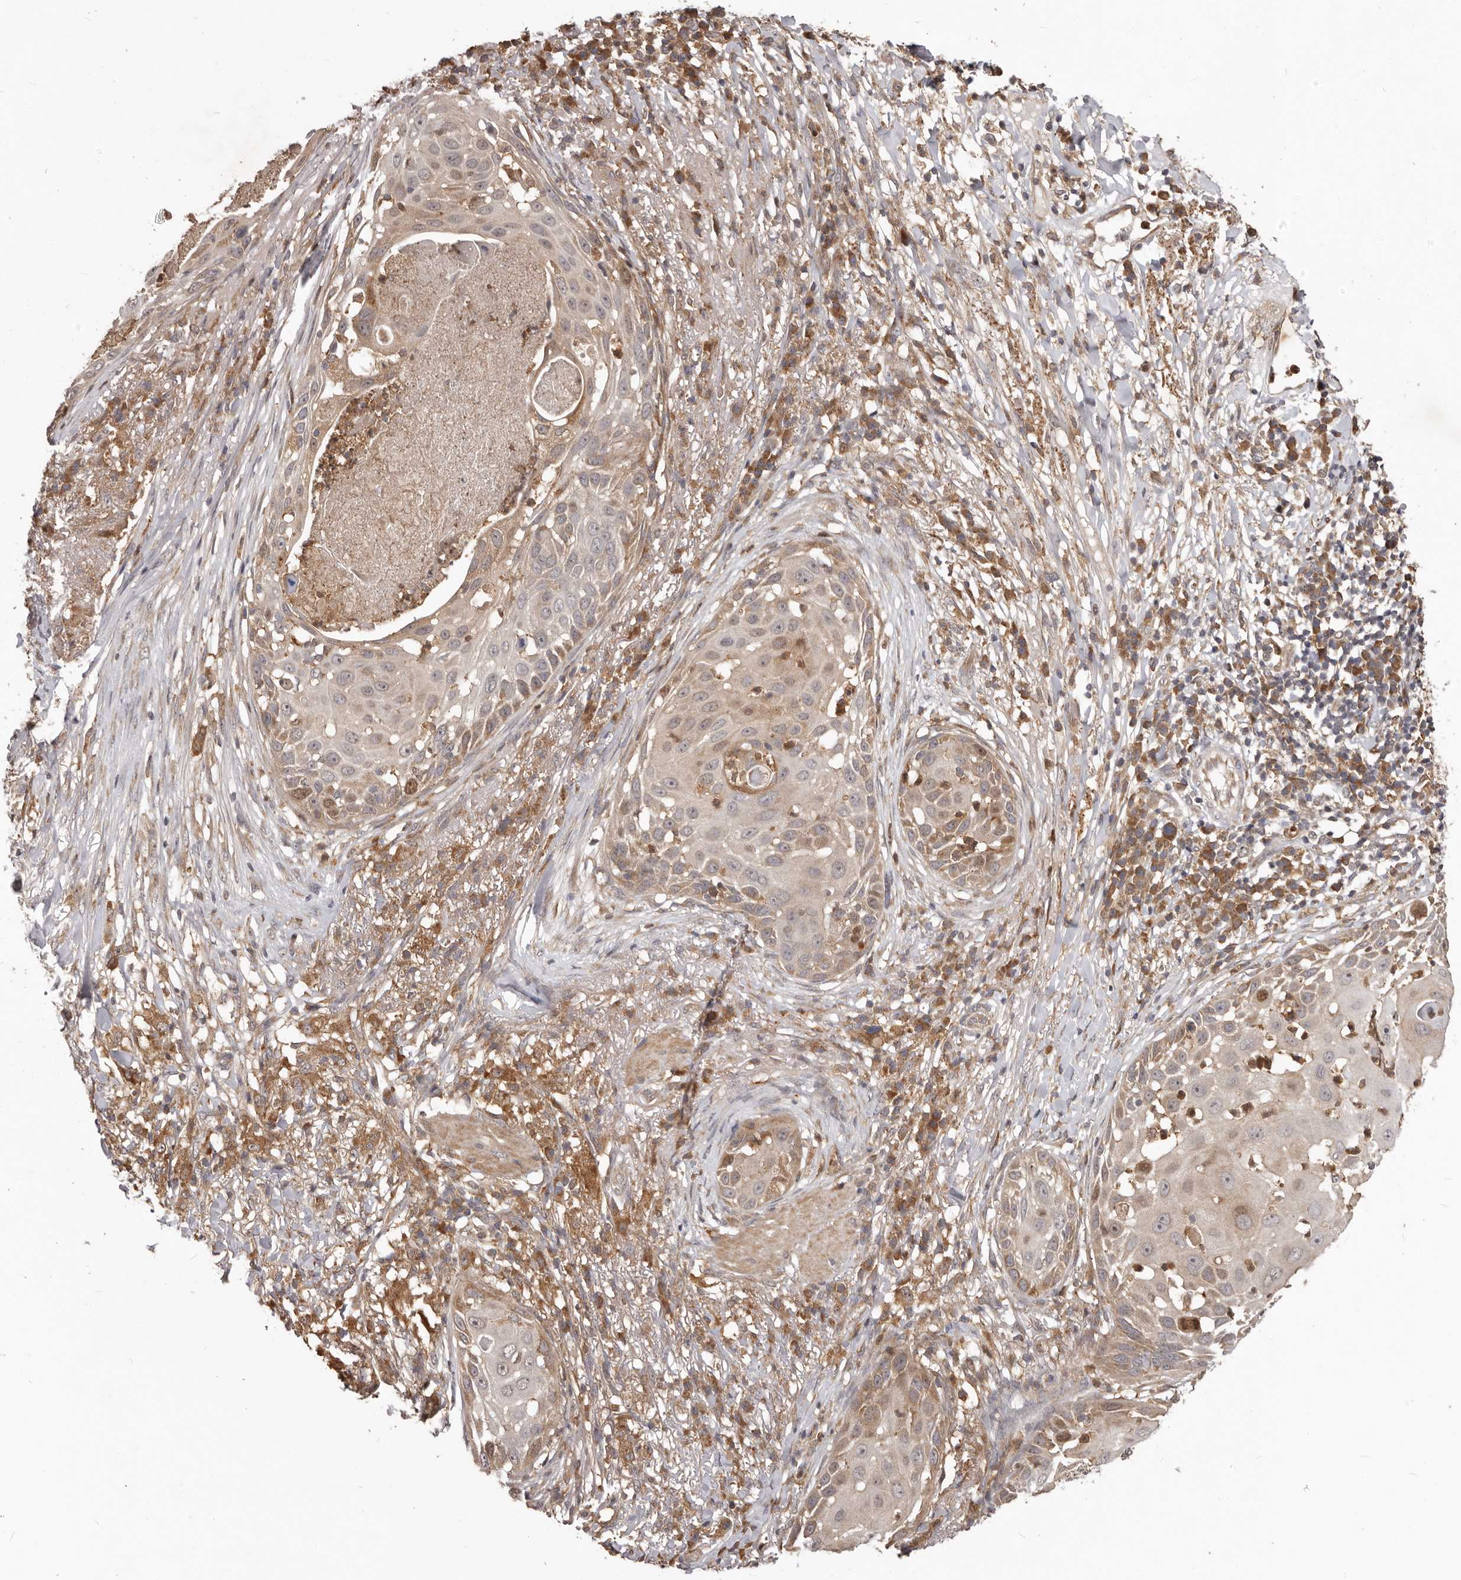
{"staining": {"intensity": "moderate", "quantity": "25%-75%", "location": "cytoplasmic/membranous,nuclear"}, "tissue": "skin cancer", "cell_type": "Tumor cells", "image_type": "cancer", "snomed": [{"axis": "morphology", "description": "Squamous cell carcinoma, NOS"}, {"axis": "topography", "description": "Skin"}], "caption": "There is medium levels of moderate cytoplasmic/membranous and nuclear staining in tumor cells of skin cancer (squamous cell carcinoma), as demonstrated by immunohistochemical staining (brown color).", "gene": "RNF187", "patient": {"sex": "female", "age": 44}}